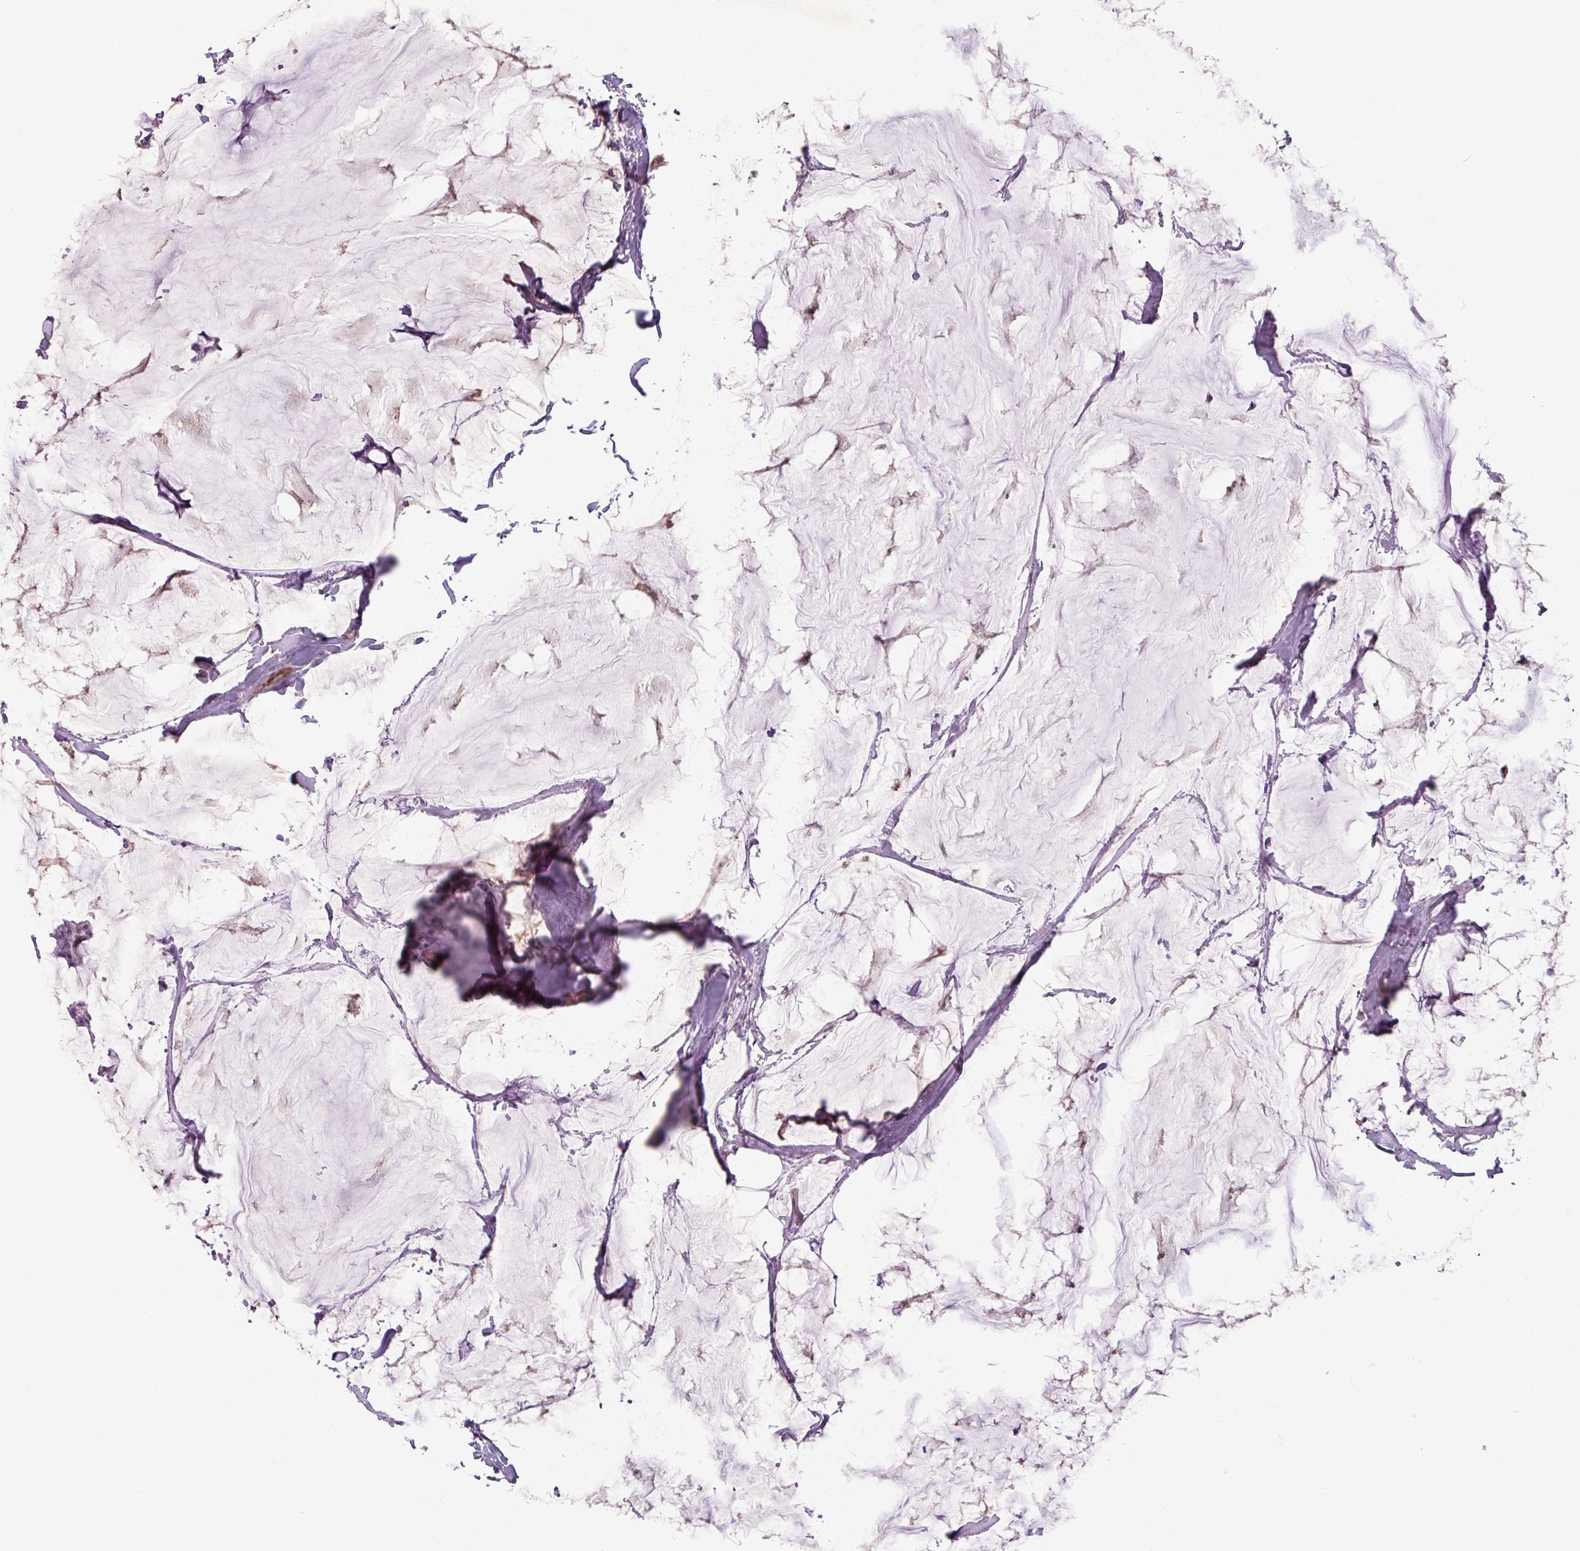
{"staining": {"intensity": "negative", "quantity": "none", "location": "none"}, "tissue": "breast cancer", "cell_type": "Tumor cells", "image_type": "cancer", "snomed": [{"axis": "morphology", "description": "Duct carcinoma"}, {"axis": "topography", "description": "Breast"}], "caption": "Image shows no protein staining in tumor cells of breast infiltrating ductal carcinoma tissue.", "gene": "ATP10A", "patient": {"sex": "female", "age": 93}}